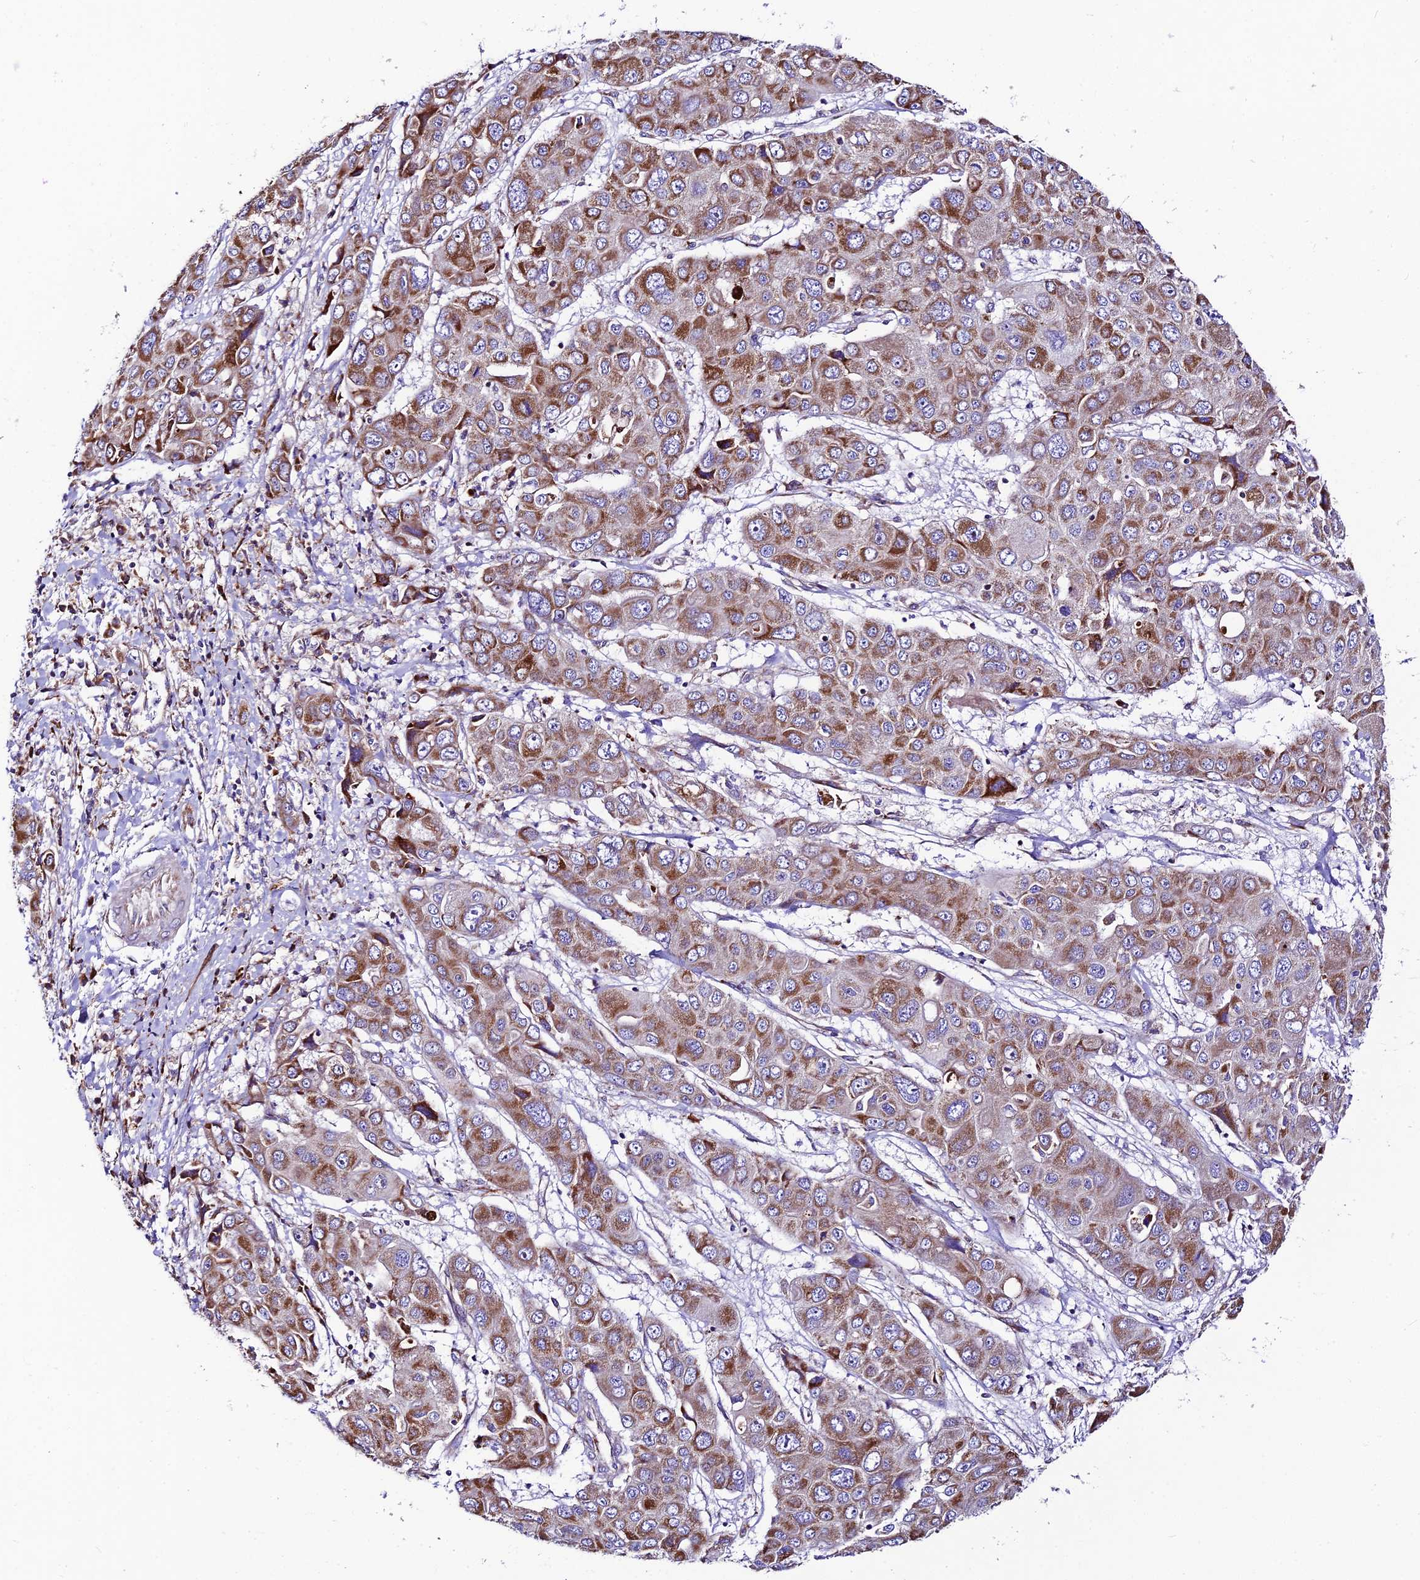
{"staining": {"intensity": "moderate", "quantity": ">75%", "location": "cytoplasmic/membranous"}, "tissue": "liver cancer", "cell_type": "Tumor cells", "image_type": "cancer", "snomed": [{"axis": "morphology", "description": "Cholangiocarcinoma"}, {"axis": "topography", "description": "Liver"}], "caption": "IHC of cholangiocarcinoma (liver) displays medium levels of moderate cytoplasmic/membranous positivity in about >75% of tumor cells.", "gene": "VPS13C", "patient": {"sex": "male", "age": 67}}